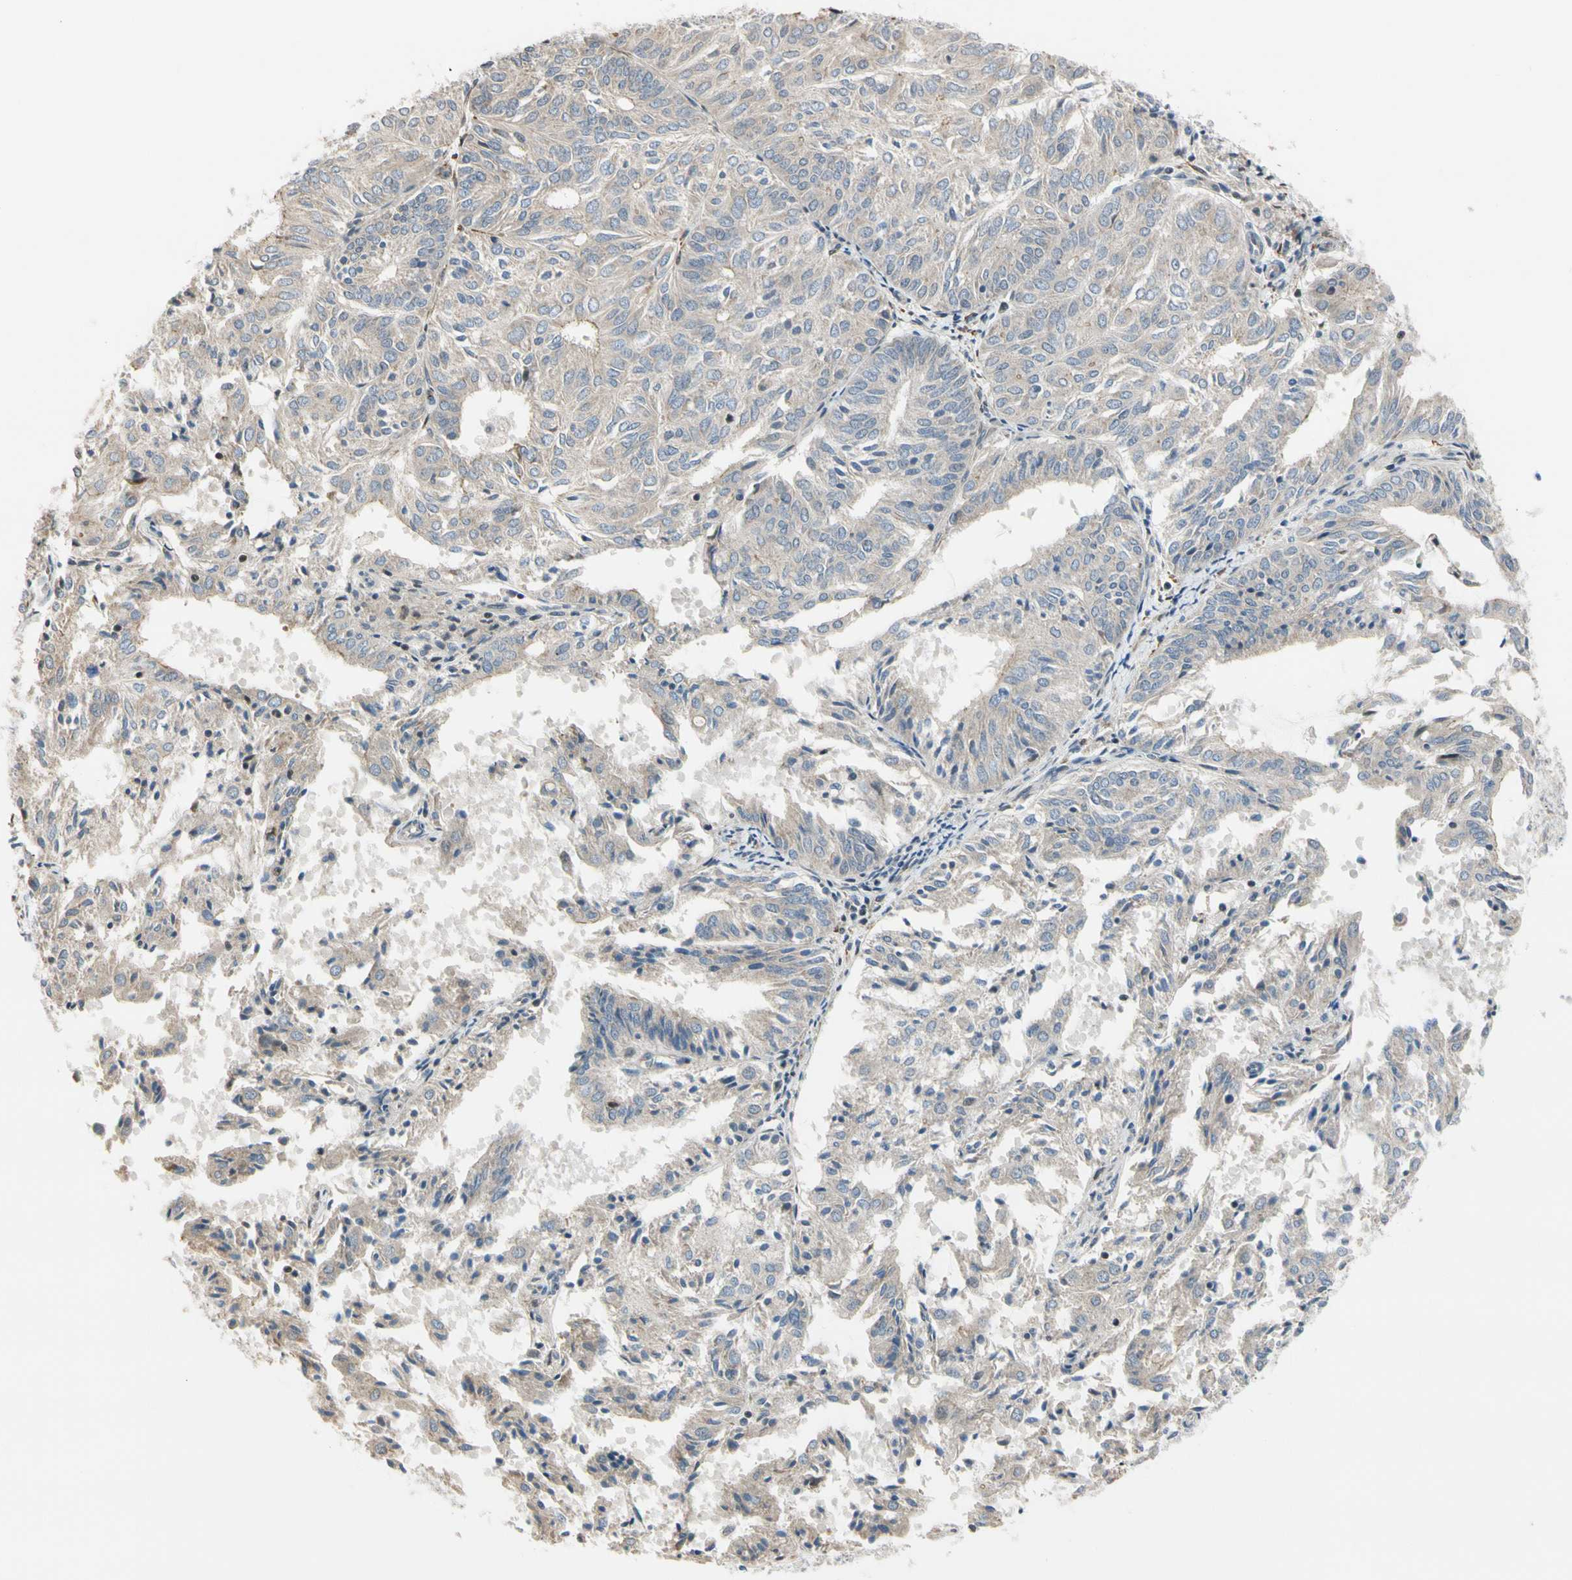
{"staining": {"intensity": "weak", "quantity": "<25%", "location": "cytoplasmic/membranous"}, "tissue": "endometrial cancer", "cell_type": "Tumor cells", "image_type": "cancer", "snomed": [{"axis": "morphology", "description": "Adenocarcinoma, NOS"}, {"axis": "topography", "description": "Uterus"}], "caption": "This is a micrograph of immunohistochemistry (IHC) staining of endometrial cancer, which shows no positivity in tumor cells.", "gene": "NPDC1", "patient": {"sex": "female", "age": 60}}